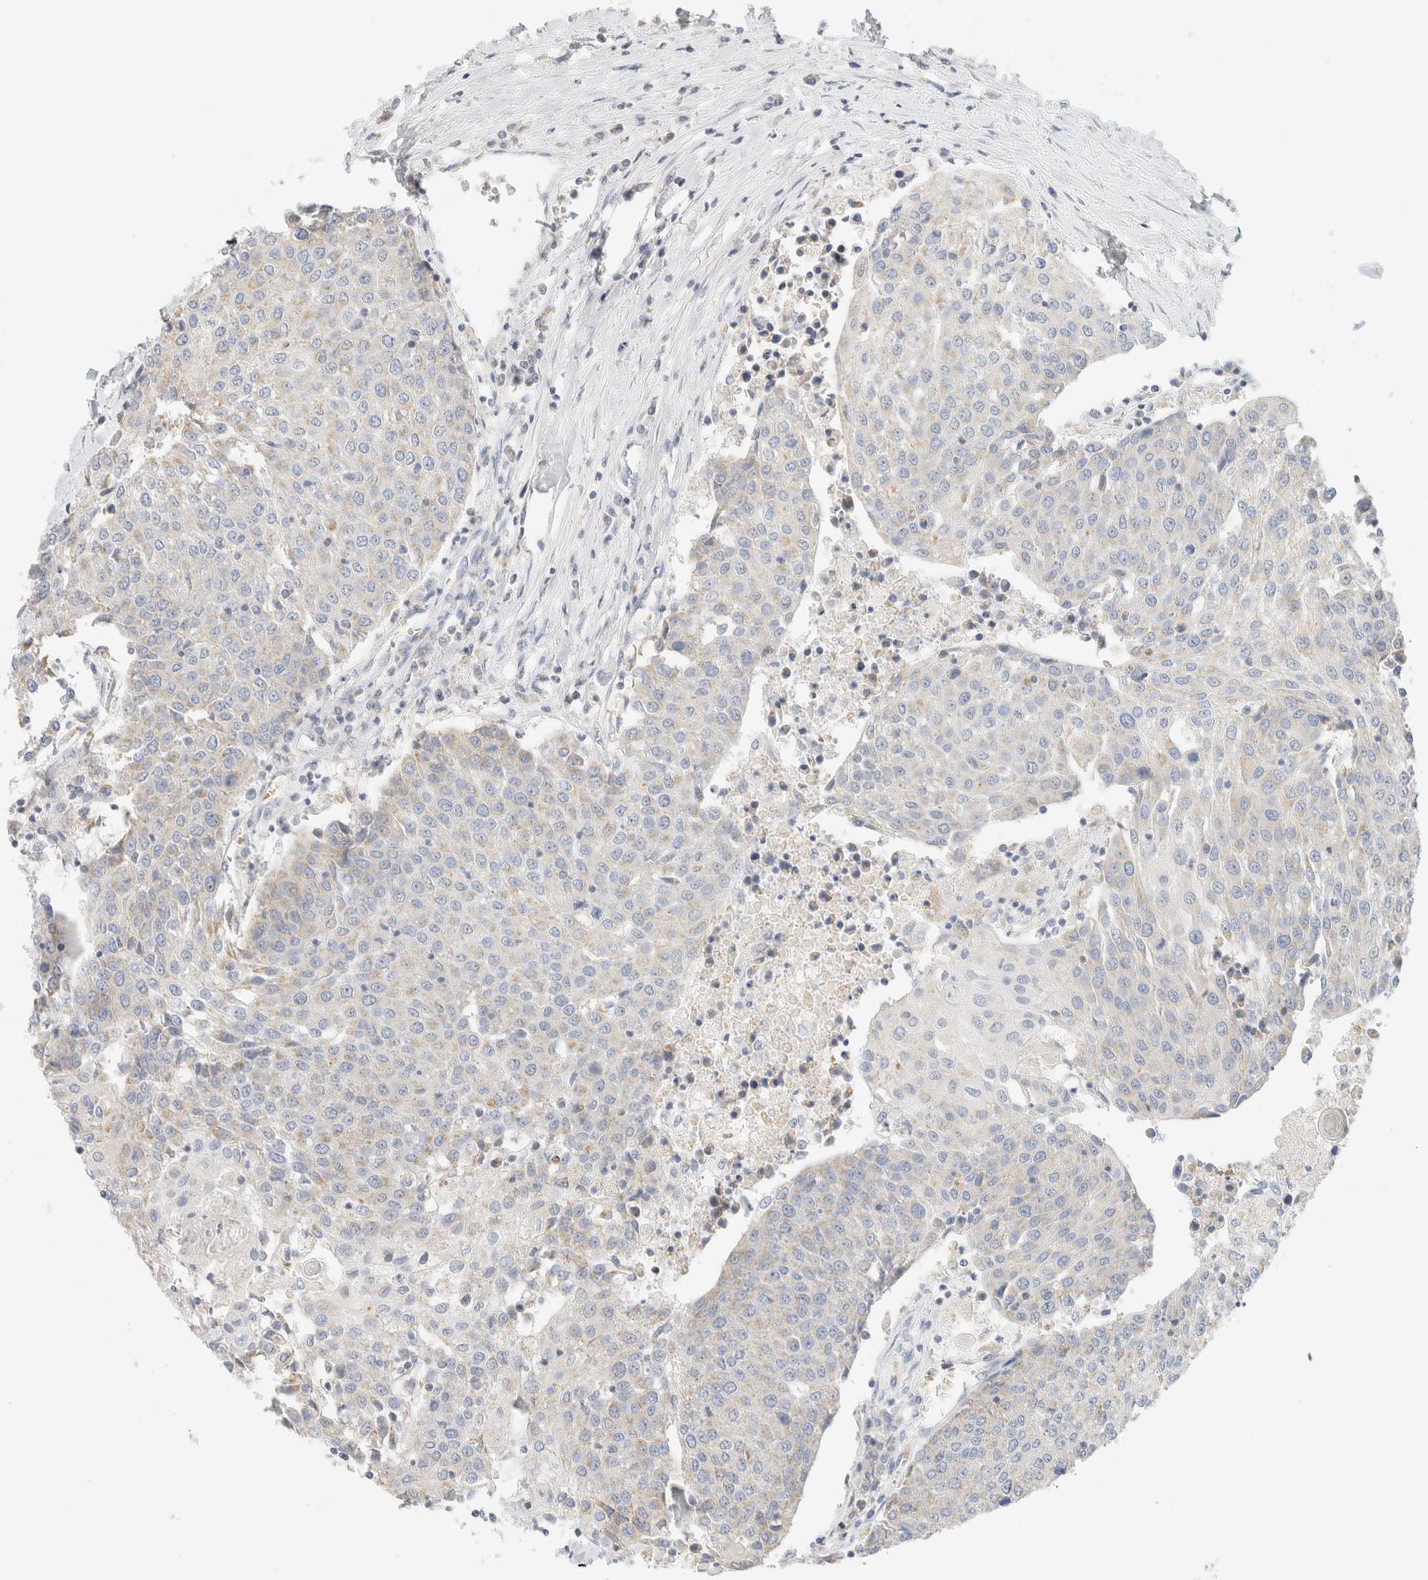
{"staining": {"intensity": "negative", "quantity": "none", "location": "none"}, "tissue": "urothelial cancer", "cell_type": "Tumor cells", "image_type": "cancer", "snomed": [{"axis": "morphology", "description": "Urothelial carcinoma, High grade"}, {"axis": "topography", "description": "Urinary bladder"}], "caption": "Immunohistochemistry image of neoplastic tissue: human high-grade urothelial carcinoma stained with DAB shows no significant protein positivity in tumor cells.", "gene": "HDHD3", "patient": {"sex": "female", "age": 85}}